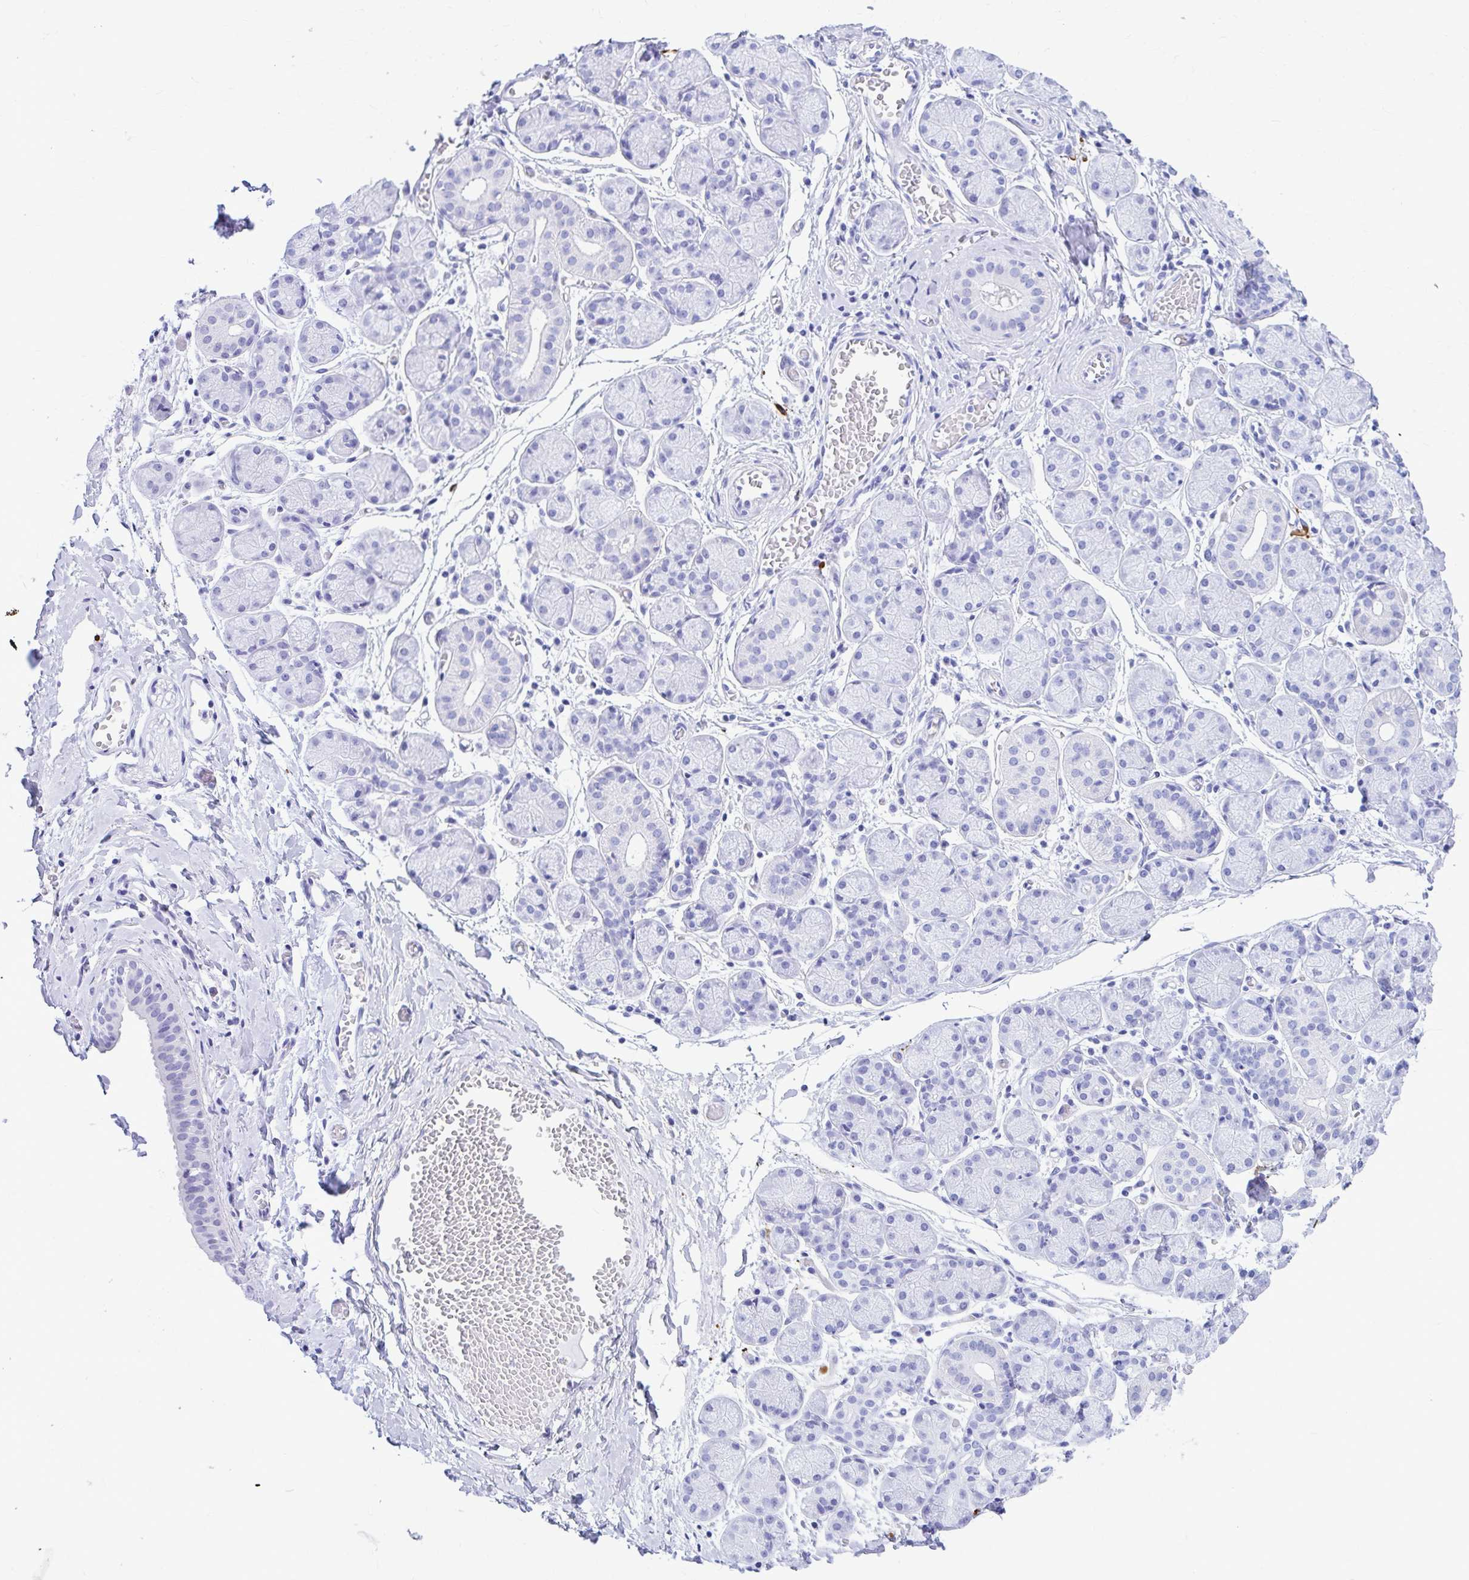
{"staining": {"intensity": "negative", "quantity": "none", "location": "none"}, "tissue": "salivary gland", "cell_type": "Glandular cells", "image_type": "normal", "snomed": [{"axis": "morphology", "description": "Normal tissue, NOS"}, {"axis": "topography", "description": "Salivary gland"}], "caption": "Salivary gland was stained to show a protein in brown. There is no significant expression in glandular cells. (DAB (3,3'-diaminobenzidine) immunohistochemistry (IHC) visualized using brightfield microscopy, high magnification).", "gene": "NSG2", "patient": {"sex": "female", "age": 24}}